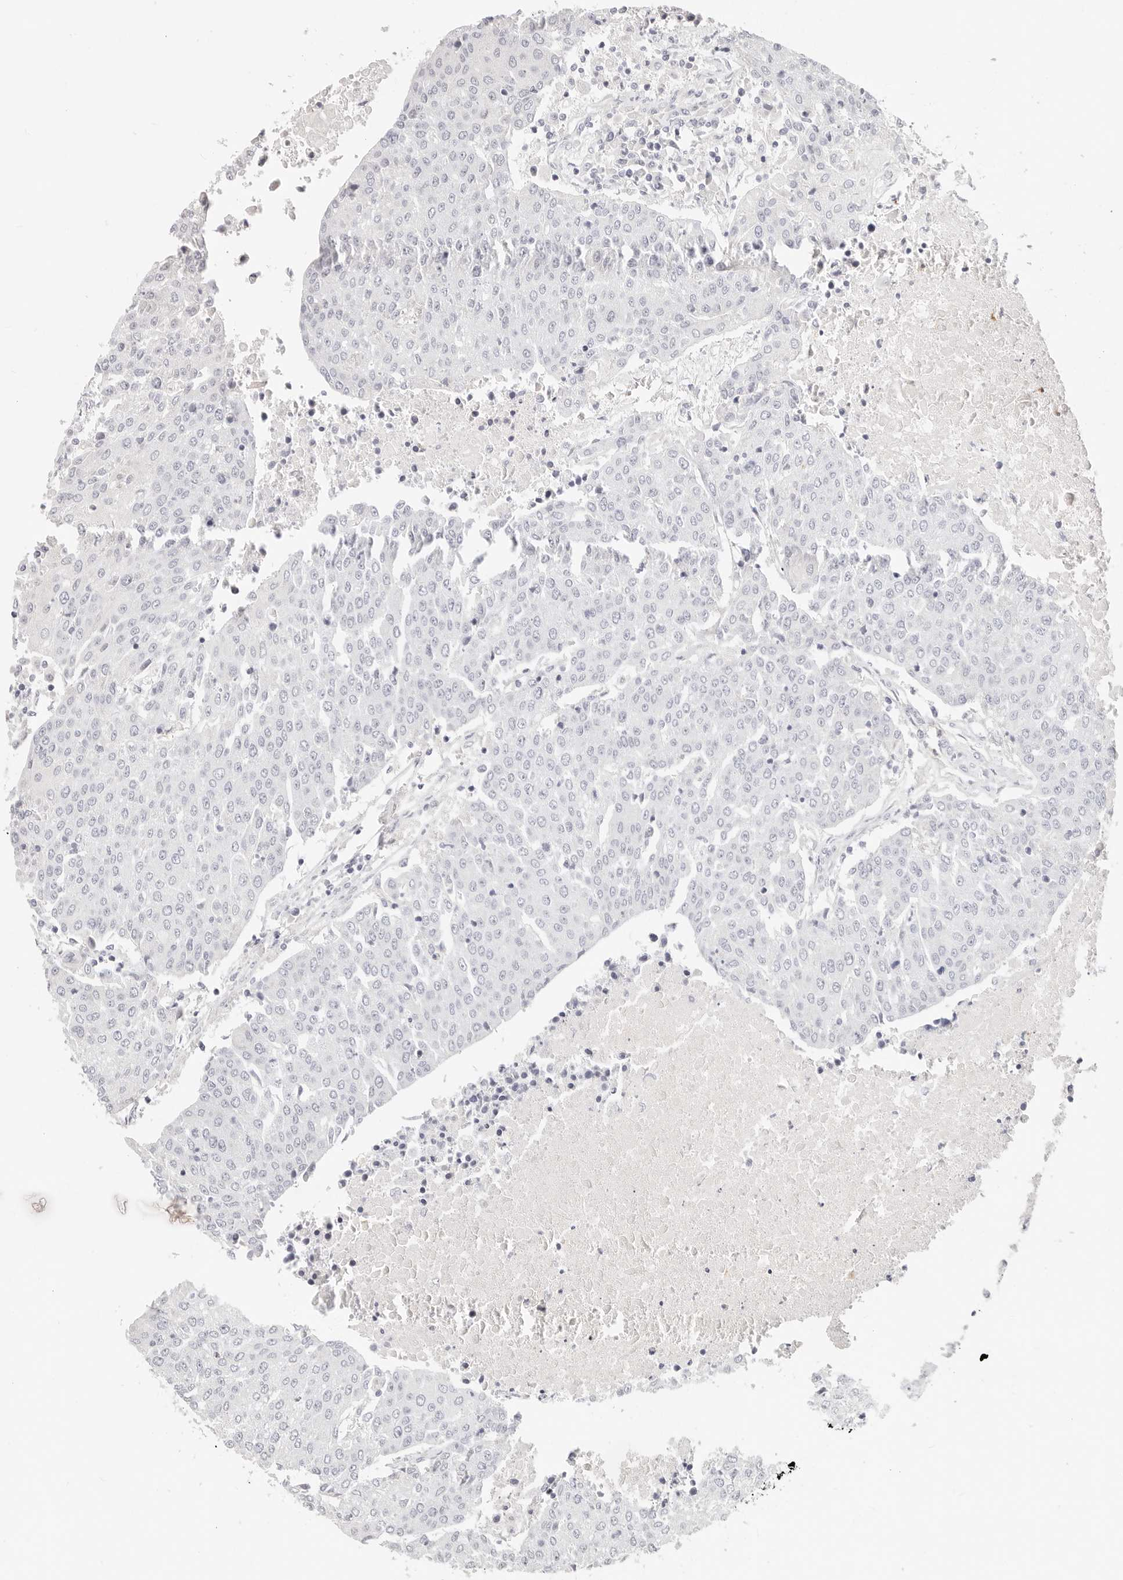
{"staining": {"intensity": "negative", "quantity": "none", "location": "none"}, "tissue": "urothelial cancer", "cell_type": "Tumor cells", "image_type": "cancer", "snomed": [{"axis": "morphology", "description": "Urothelial carcinoma, High grade"}, {"axis": "topography", "description": "Urinary bladder"}], "caption": "Urothelial carcinoma (high-grade) was stained to show a protein in brown. There is no significant expression in tumor cells.", "gene": "ASCL1", "patient": {"sex": "female", "age": 85}}